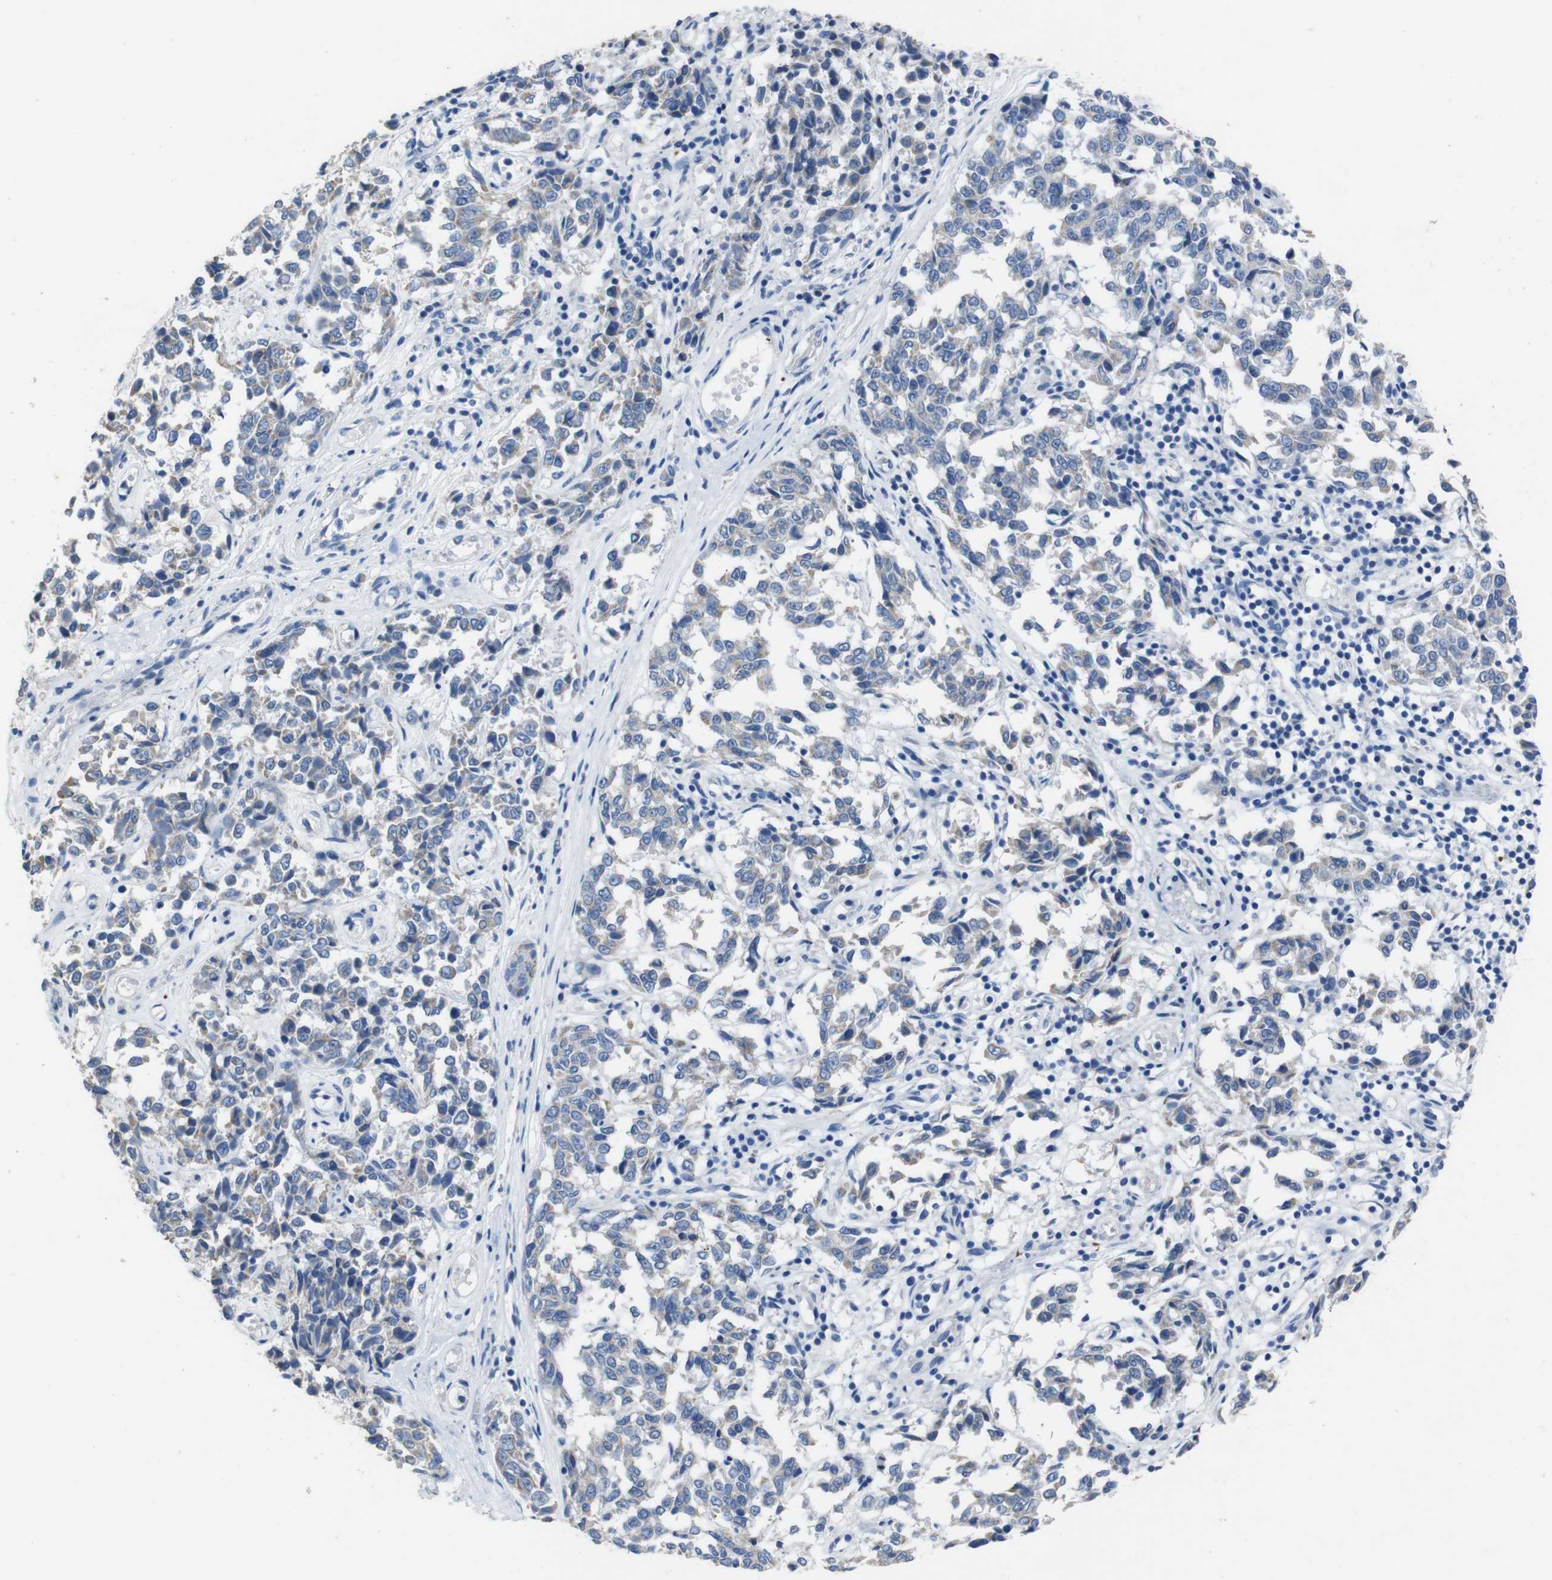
{"staining": {"intensity": "weak", "quantity": ">75%", "location": "cytoplasmic/membranous"}, "tissue": "melanoma", "cell_type": "Tumor cells", "image_type": "cancer", "snomed": [{"axis": "morphology", "description": "Malignant melanoma, NOS"}, {"axis": "topography", "description": "Skin"}], "caption": "Brown immunohistochemical staining in human malignant melanoma demonstrates weak cytoplasmic/membranous staining in about >75% of tumor cells.", "gene": "GJB2", "patient": {"sex": "female", "age": 64}}